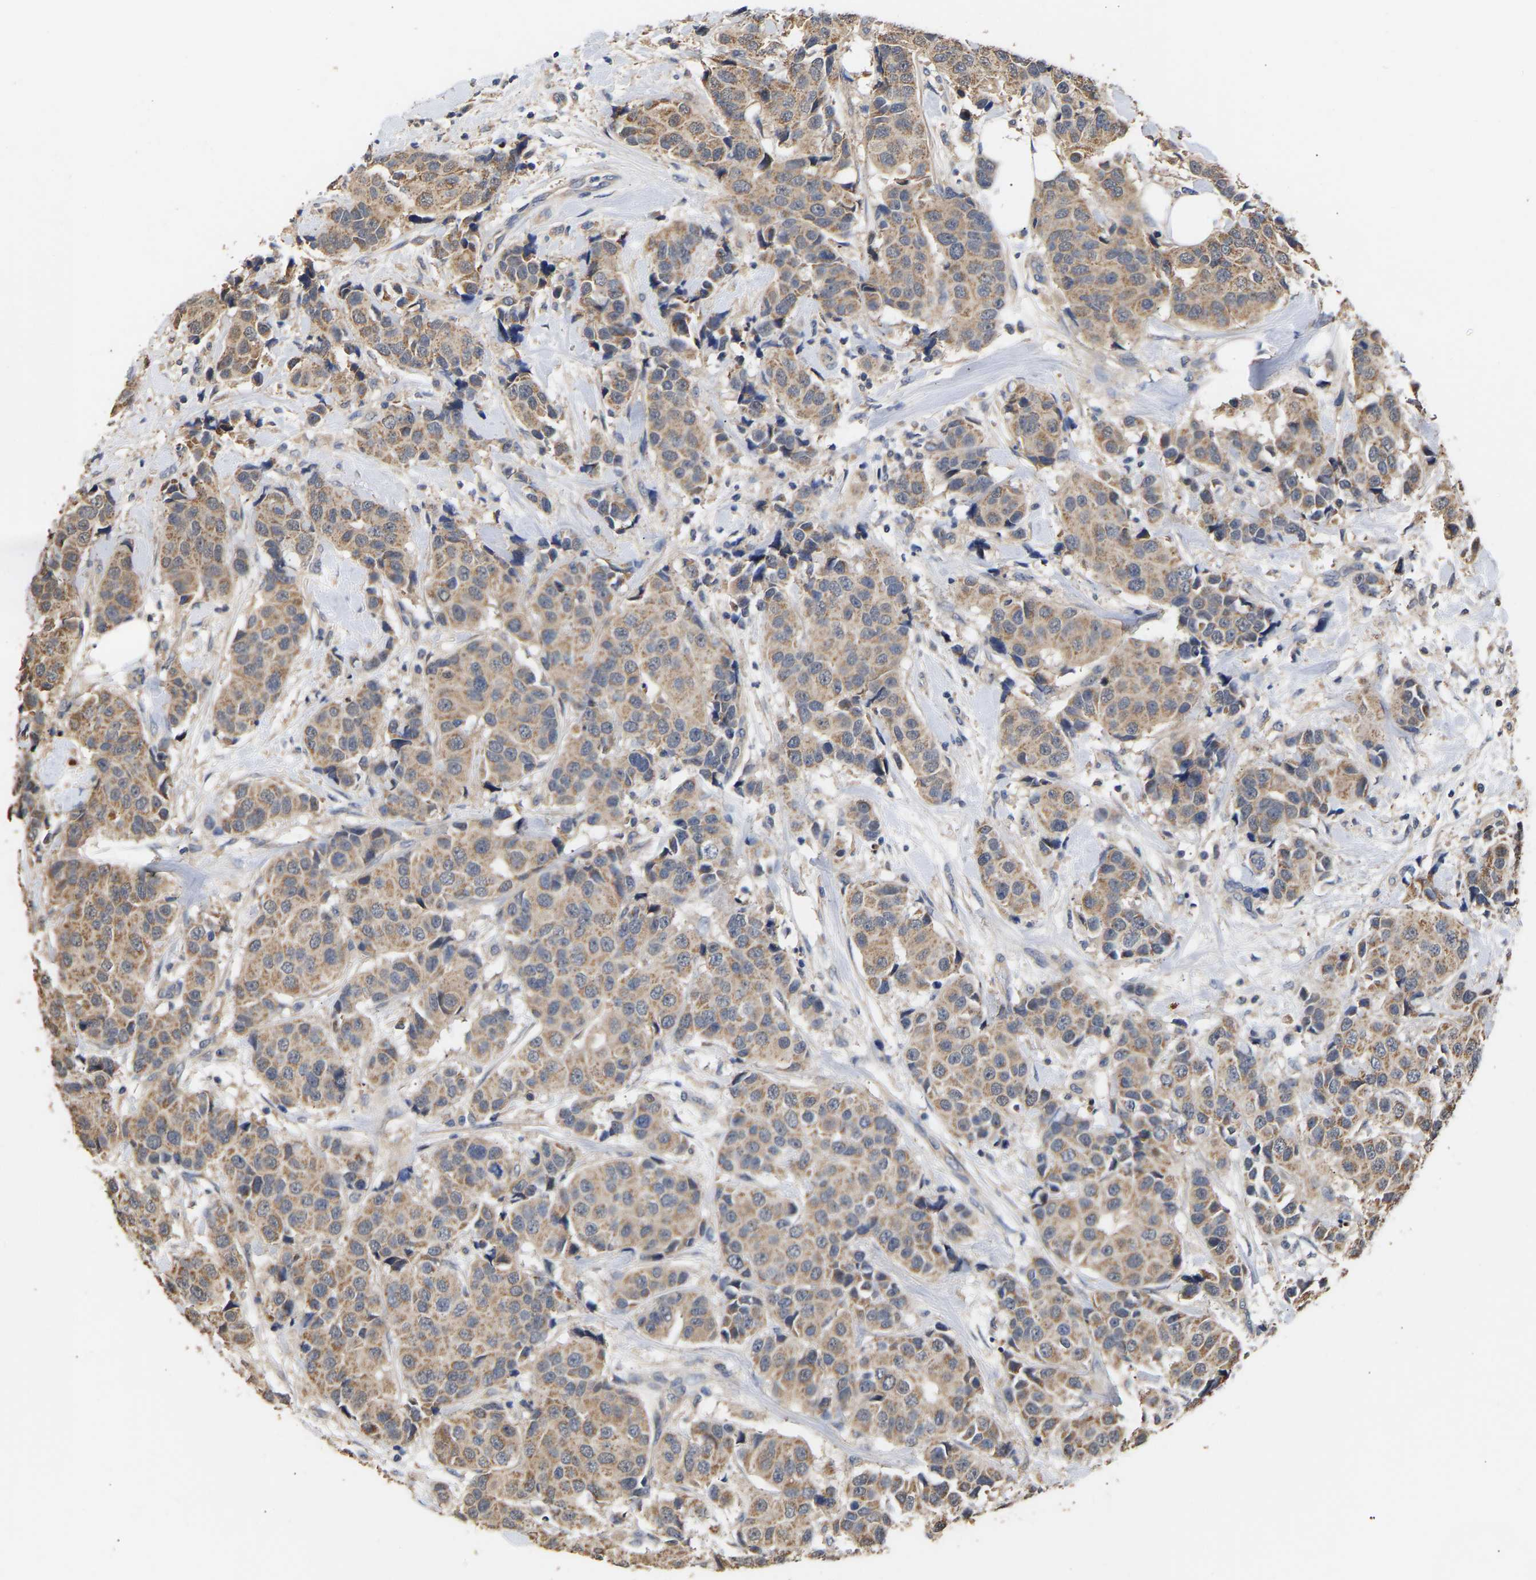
{"staining": {"intensity": "moderate", "quantity": ">75%", "location": "cytoplasmic/membranous"}, "tissue": "breast cancer", "cell_type": "Tumor cells", "image_type": "cancer", "snomed": [{"axis": "morphology", "description": "Normal tissue, NOS"}, {"axis": "morphology", "description": "Duct carcinoma"}, {"axis": "topography", "description": "Breast"}], "caption": "An immunohistochemistry micrograph of tumor tissue is shown. Protein staining in brown shows moderate cytoplasmic/membranous positivity in breast intraductal carcinoma within tumor cells.", "gene": "ZNF26", "patient": {"sex": "female", "age": 39}}